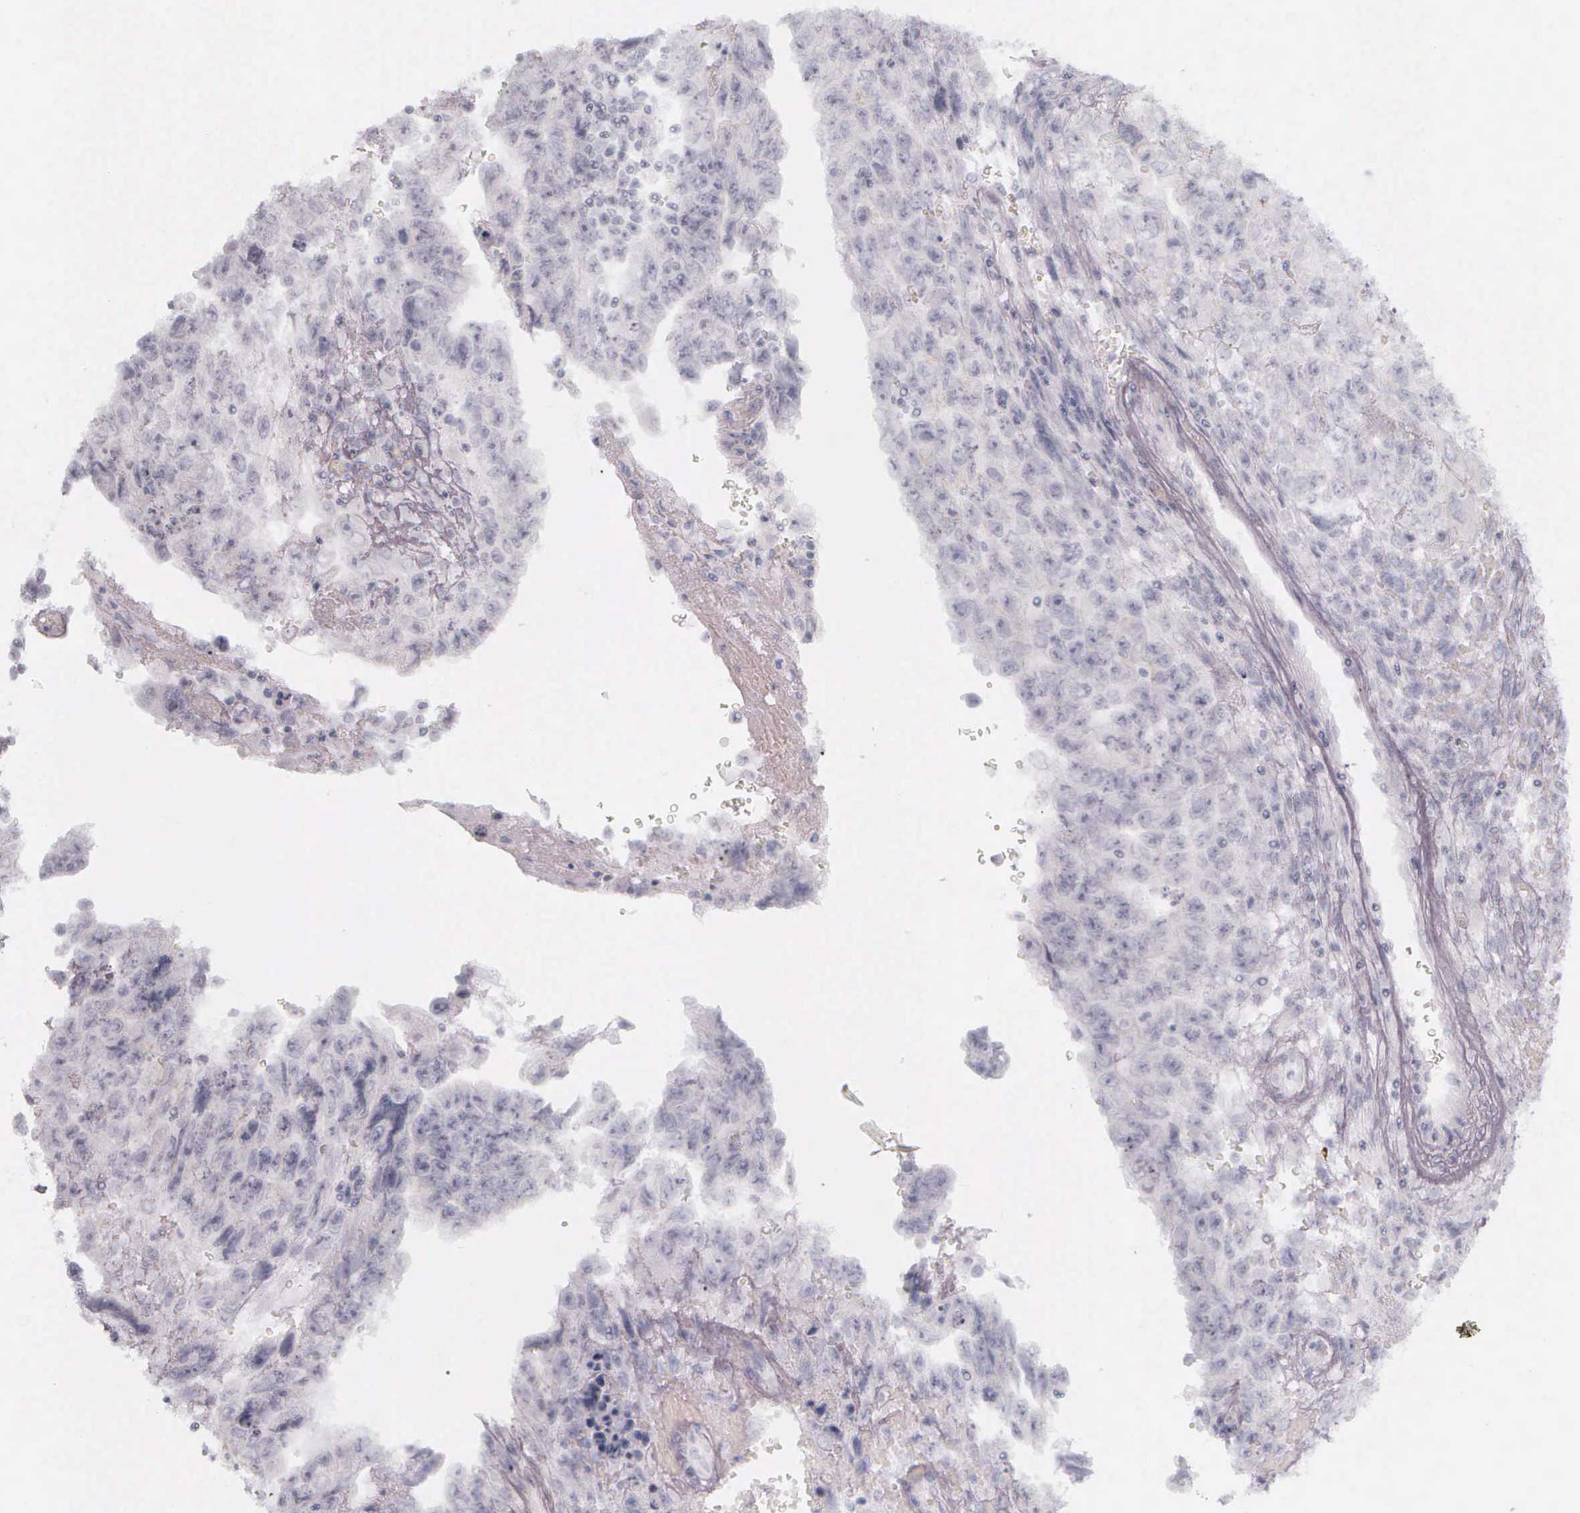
{"staining": {"intensity": "negative", "quantity": "none", "location": "none"}, "tissue": "testis cancer", "cell_type": "Tumor cells", "image_type": "cancer", "snomed": [{"axis": "morphology", "description": "Carcinoma, Embryonal, NOS"}, {"axis": "topography", "description": "Testis"}], "caption": "The immunohistochemistry histopathology image has no significant staining in tumor cells of testis cancer (embryonal carcinoma) tissue.", "gene": "KRT14", "patient": {"sex": "male", "age": 28}}